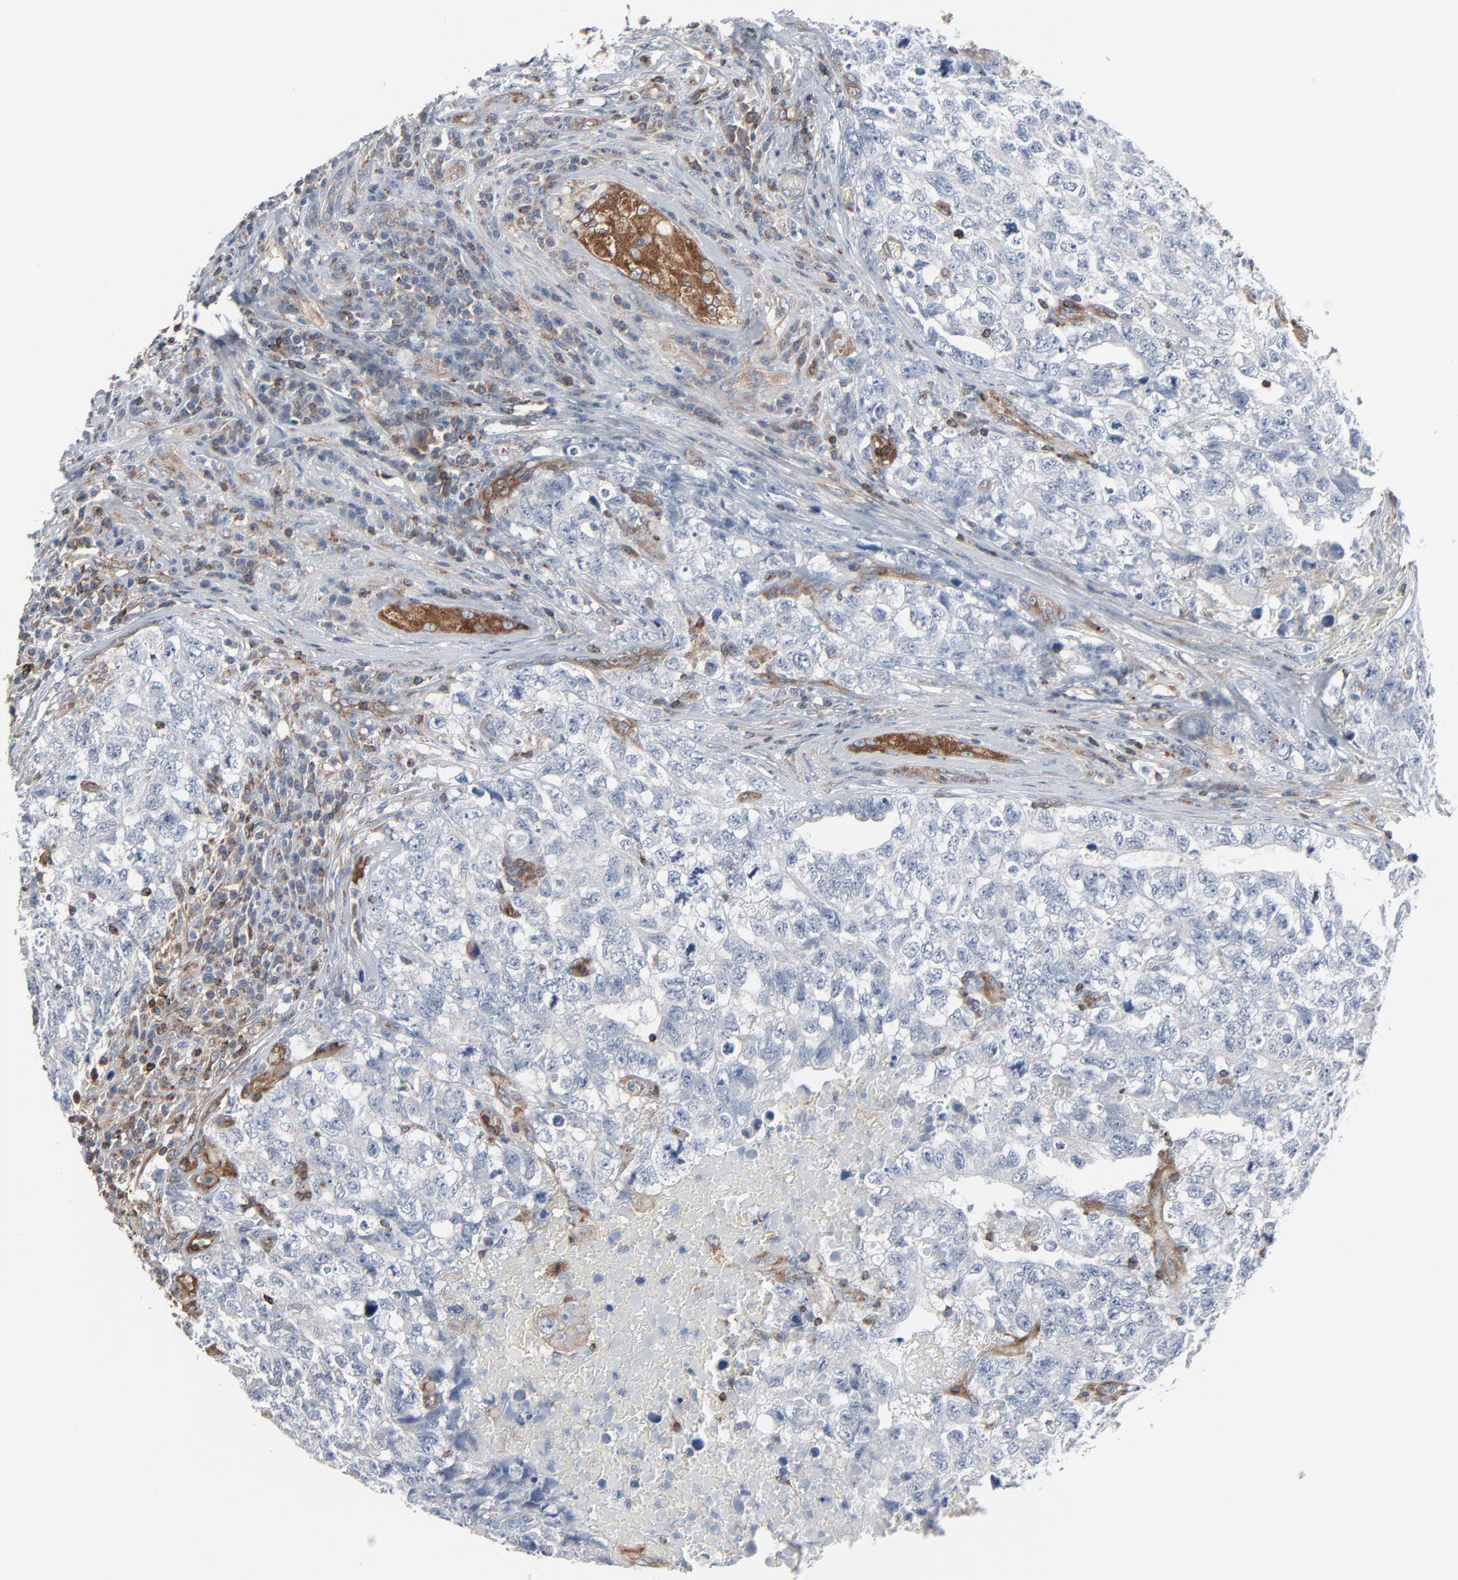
{"staining": {"intensity": "negative", "quantity": "none", "location": "none"}, "tissue": "testis cancer", "cell_type": "Tumor cells", "image_type": "cancer", "snomed": [{"axis": "morphology", "description": "Carcinoma, Embryonal, NOS"}, {"axis": "topography", "description": "Testis"}], "caption": "Photomicrograph shows no significant protein positivity in tumor cells of testis embryonal carcinoma.", "gene": "OPTN", "patient": {"sex": "male", "age": 31}}